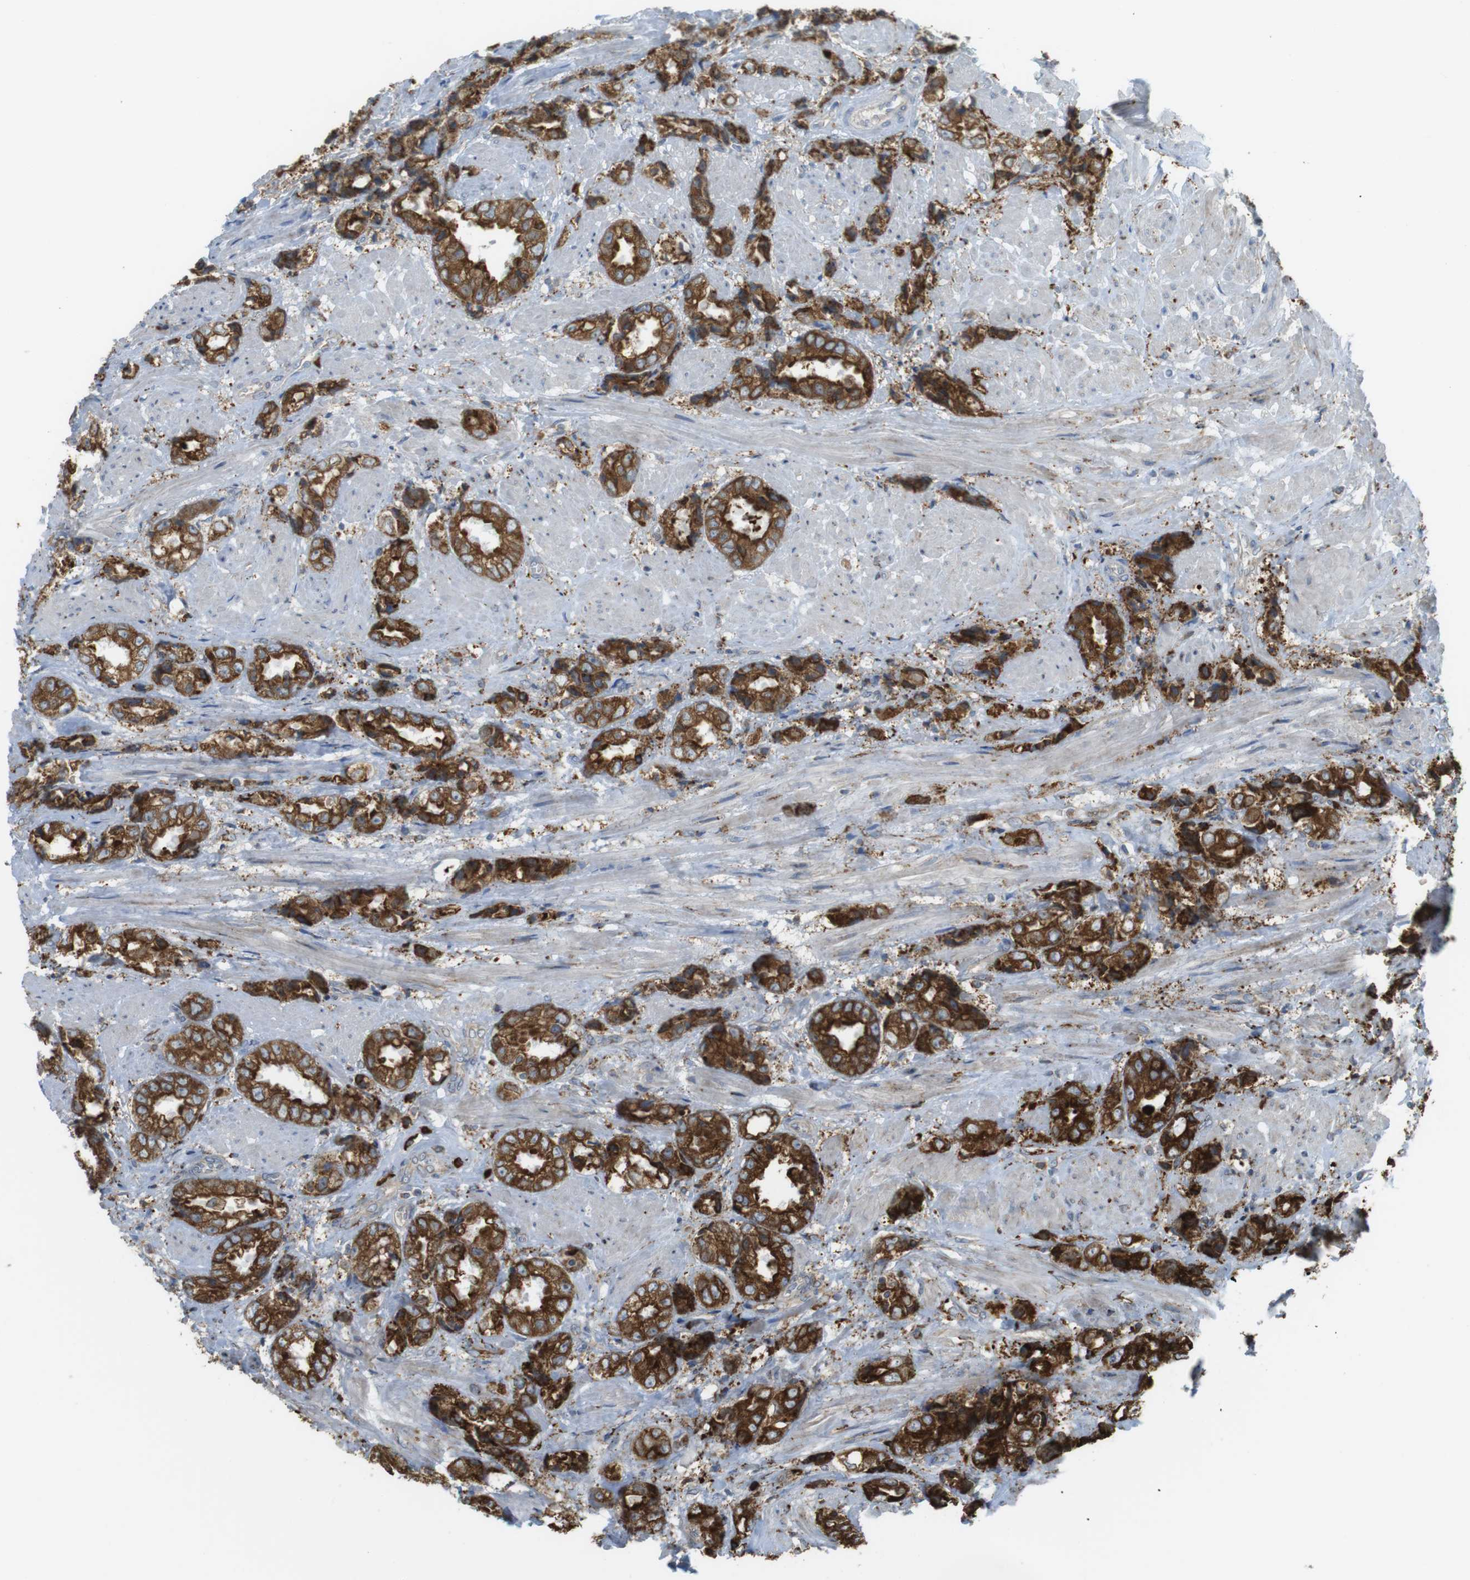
{"staining": {"intensity": "strong", "quantity": ">75%", "location": "cytoplasmic/membranous"}, "tissue": "prostate cancer", "cell_type": "Tumor cells", "image_type": "cancer", "snomed": [{"axis": "morphology", "description": "Adenocarcinoma, High grade"}, {"axis": "topography", "description": "Prostate"}], "caption": "Human prostate cancer (high-grade adenocarcinoma) stained with a brown dye shows strong cytoplasmic/membranous positive expression in approximately >75% of tumor cells.", "gene": "MBOAT2", "patient": {"sex": "male", "age": 61}}